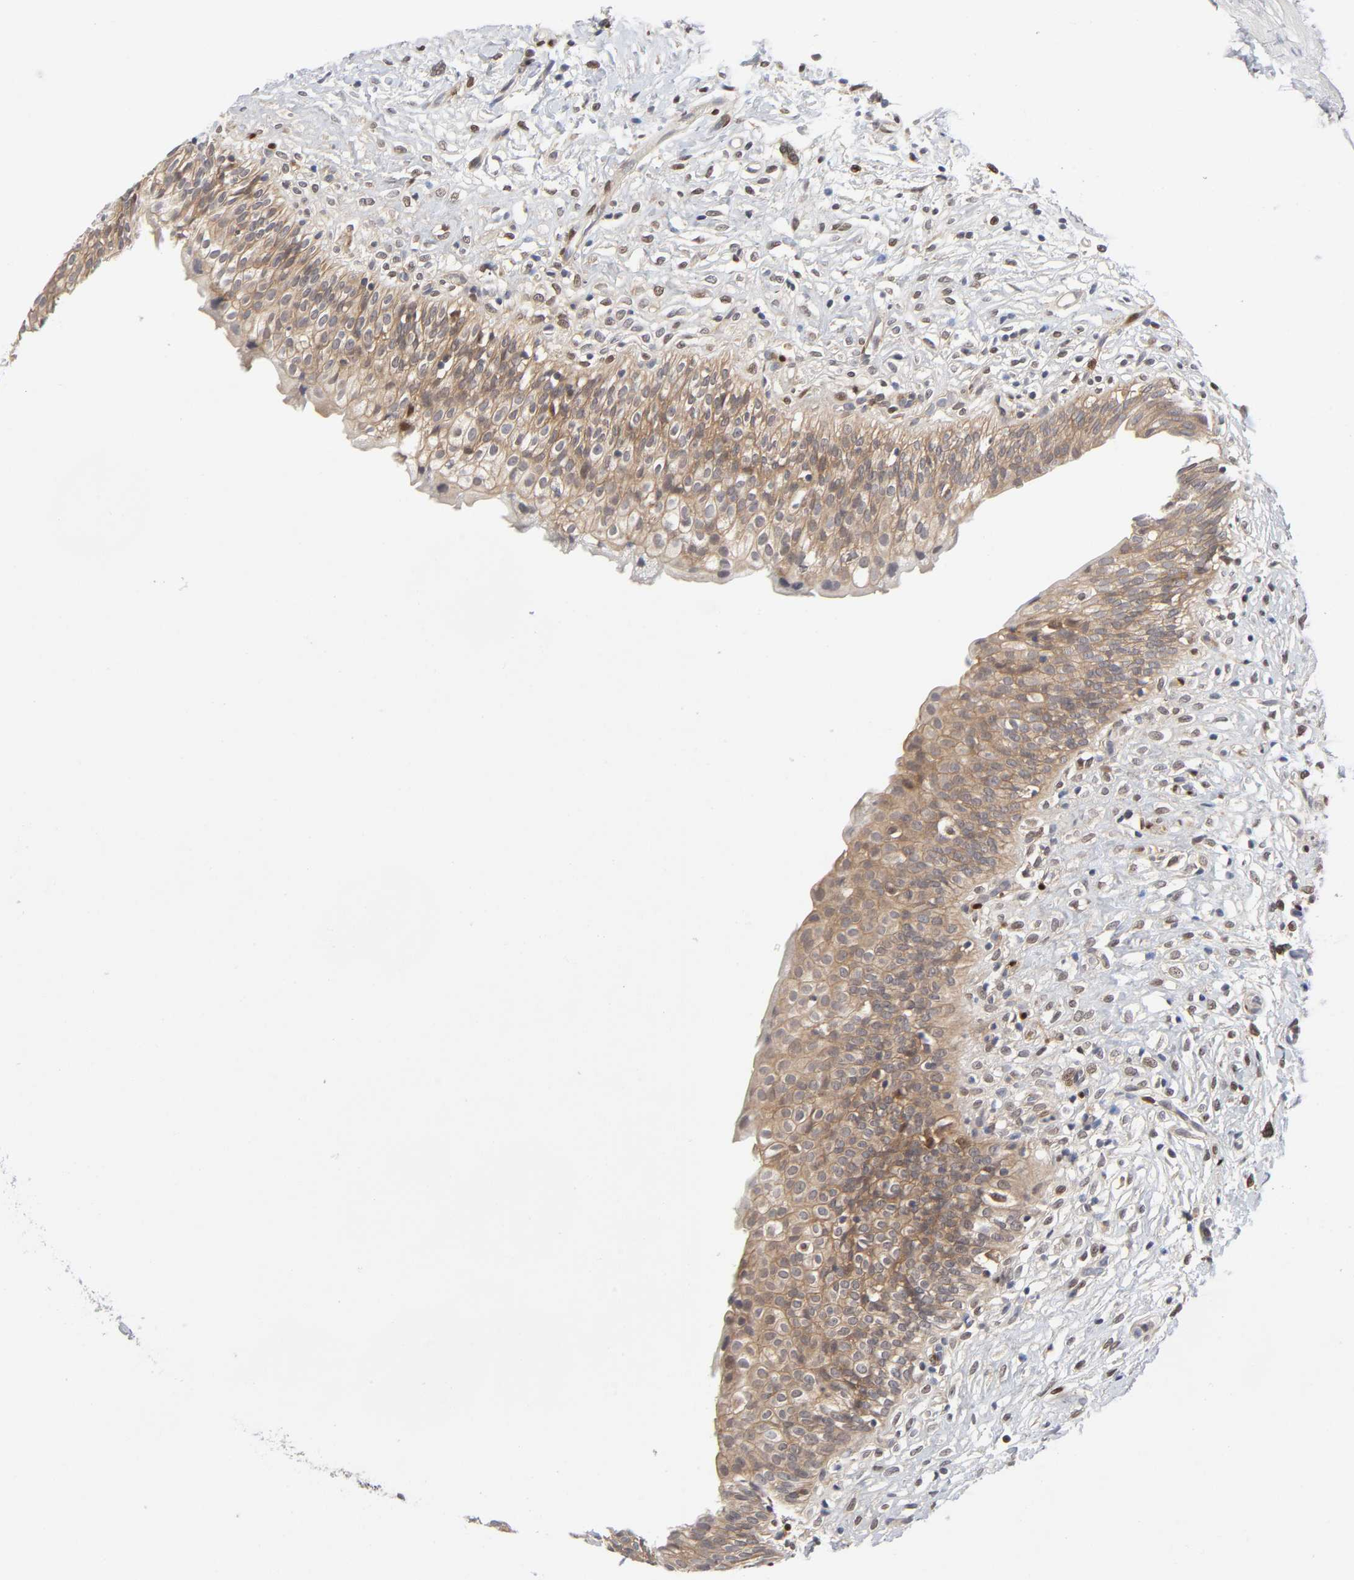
{"staining": {"intensity": "moderate", "quantity": ">75%", "location": "cytoplasmic/membranous"}, "tissue": "urinary bladder", "cell_type": "Urothelial cells", "image_type": "normal", "snomed": [{"axis": "morphology", "description": "Normal tissue, NOS"}, {"axis": "topography", "description": "Urinary bladder"}], "caption": "Immunohistochemical staining of normal human urinary bladder exhibits >75% levels of moderate cytoplasmic/membranous protein staining in approximately >75% of urothelial cells.", "gene": "PTEN", "patient": {"sex": "female", "age": 80}}